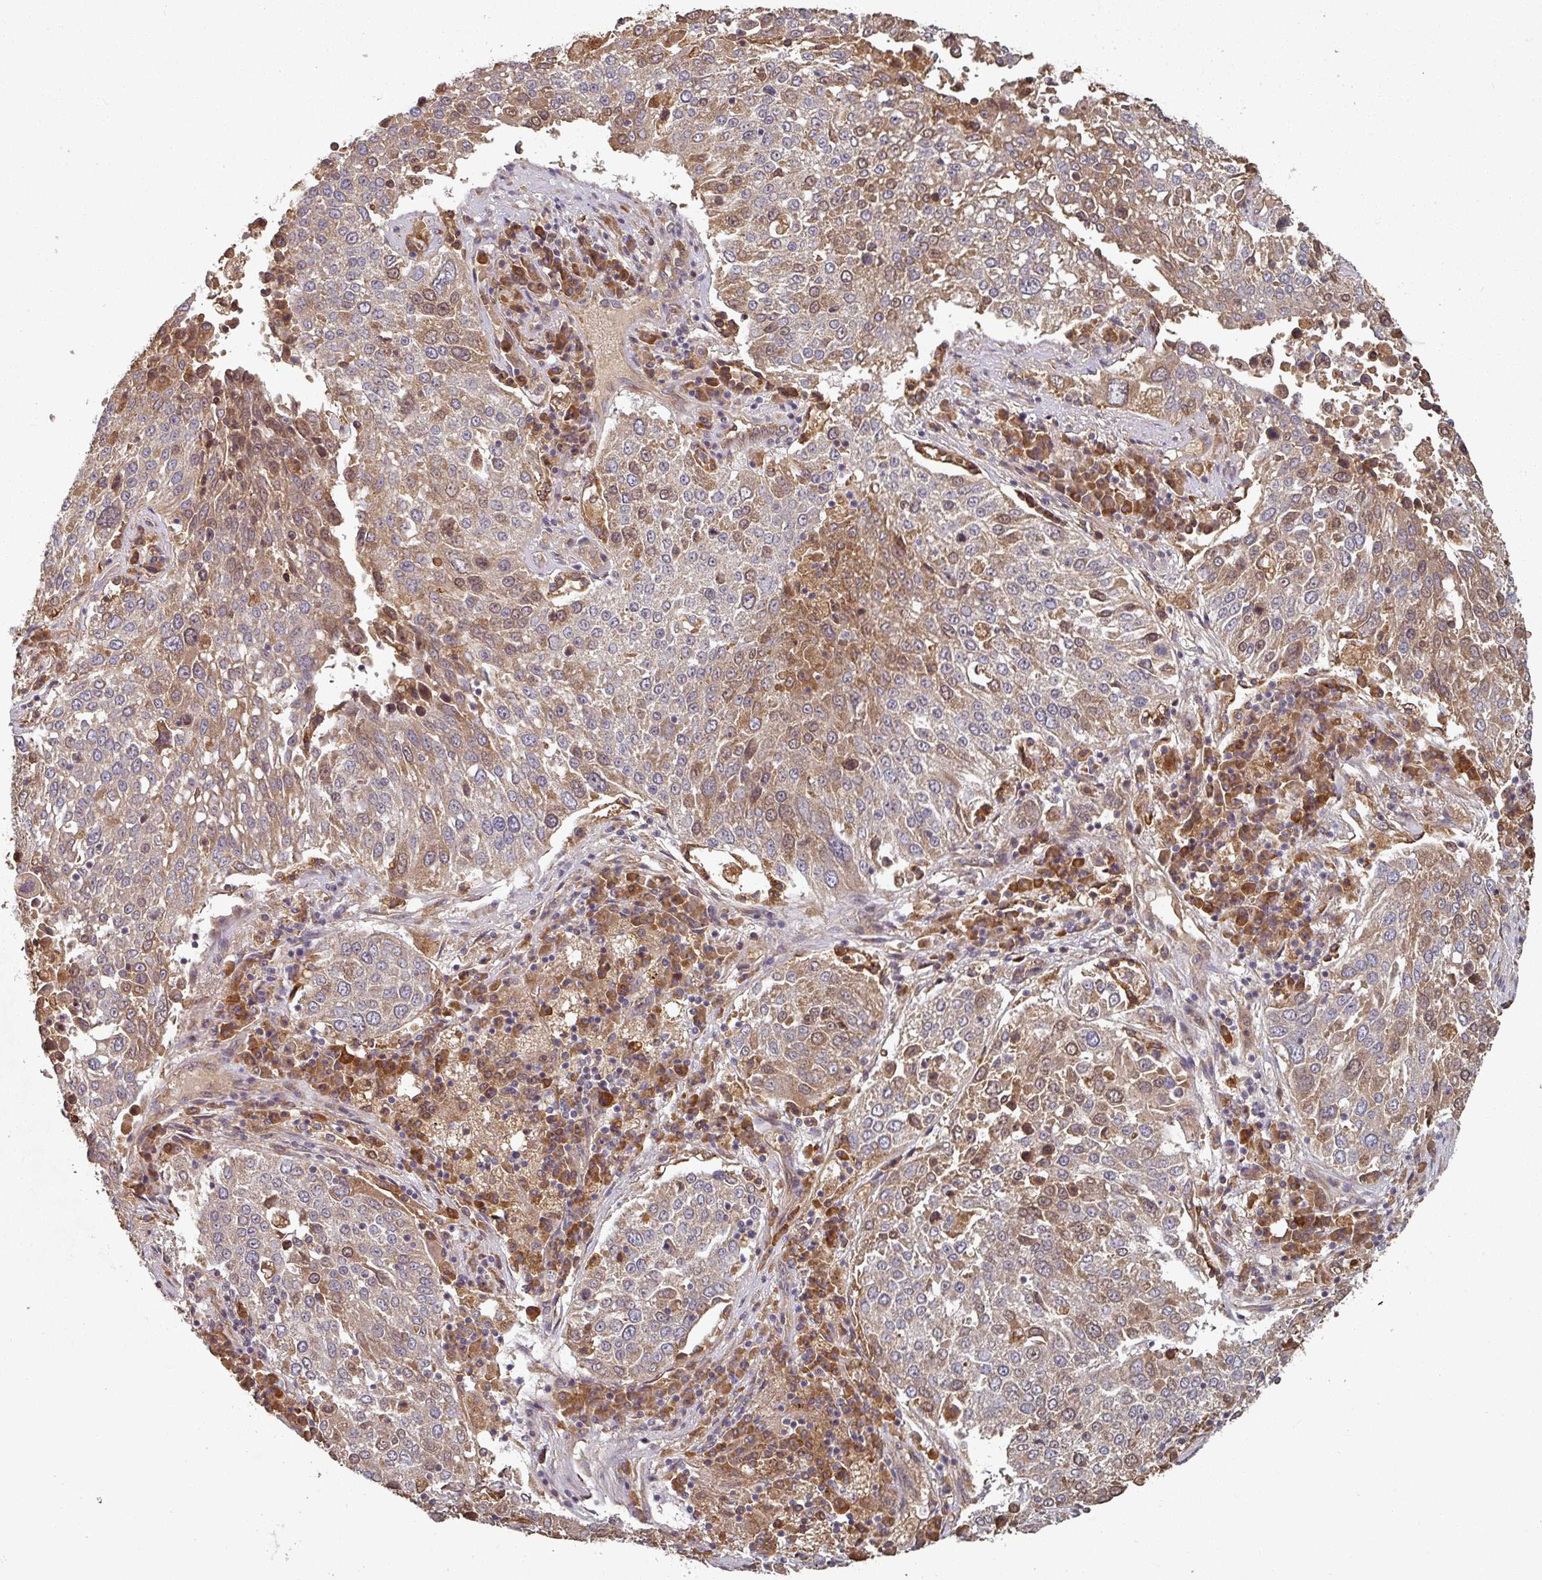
{"staining": {"intensity": "moderate", "quantity": ">75%", "location": "cytoplasmic/membranous"}, "tissue": "lung cancer", "cell_type": "Tumor cells", "image_type": "cancer", "snomed": [{"axis": "morphology", "description": "Squamous cell carcinoma, NOS"}, {"axis": "topography", "description": "Lung"}], "caption": "Immunohistochemical staining of lung cancer (squamous cell carcinoma) displays medium levels of moderate cytoplasmic/membranous positivity in approximately >75% of tumor cells. The protein of interest is shown in brown color, while the nuclei are stained blue.", "gene": "EDEM2", "patient": {"sex": "male", "age": 65}}